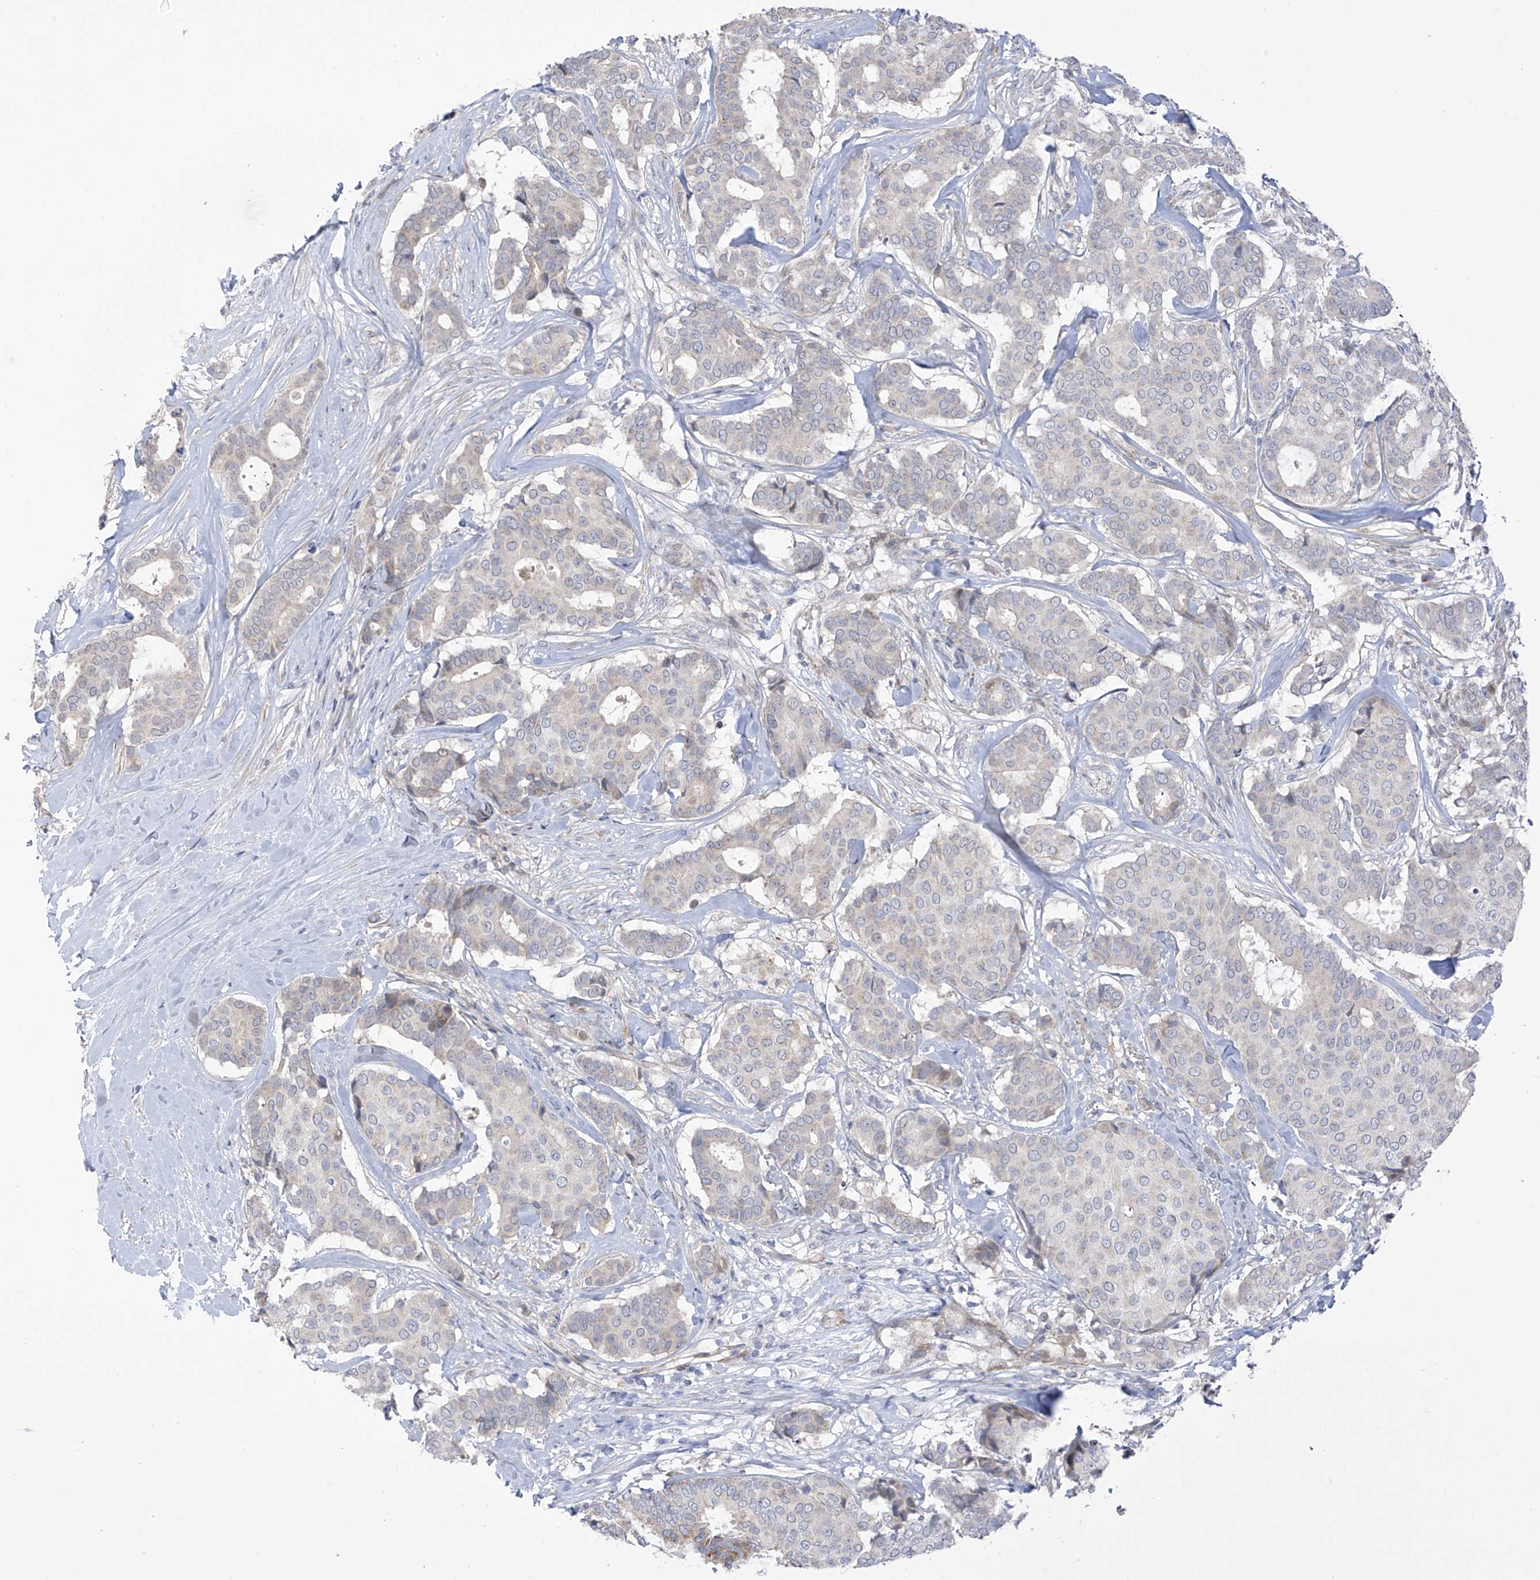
{"staining": {"intensity": "negative", "quantity": "none", "location": "none"}, "tissue": "breast cancer", "cell_type": "Tumor cells", "image_type": "cancer", "snomed": [{"axis": "morphology", "description": "Duct carcinoma"}, {"axis": "topography", "description": "Breast"}], "caption": "Breast intraductal carcinoma was stained to show a protein in brown. There is no significant positivity in tumor cells. Nuclei are stained in blue.", "gene": "ZNF641", "patient": {"sex": "female", "age": 75}}